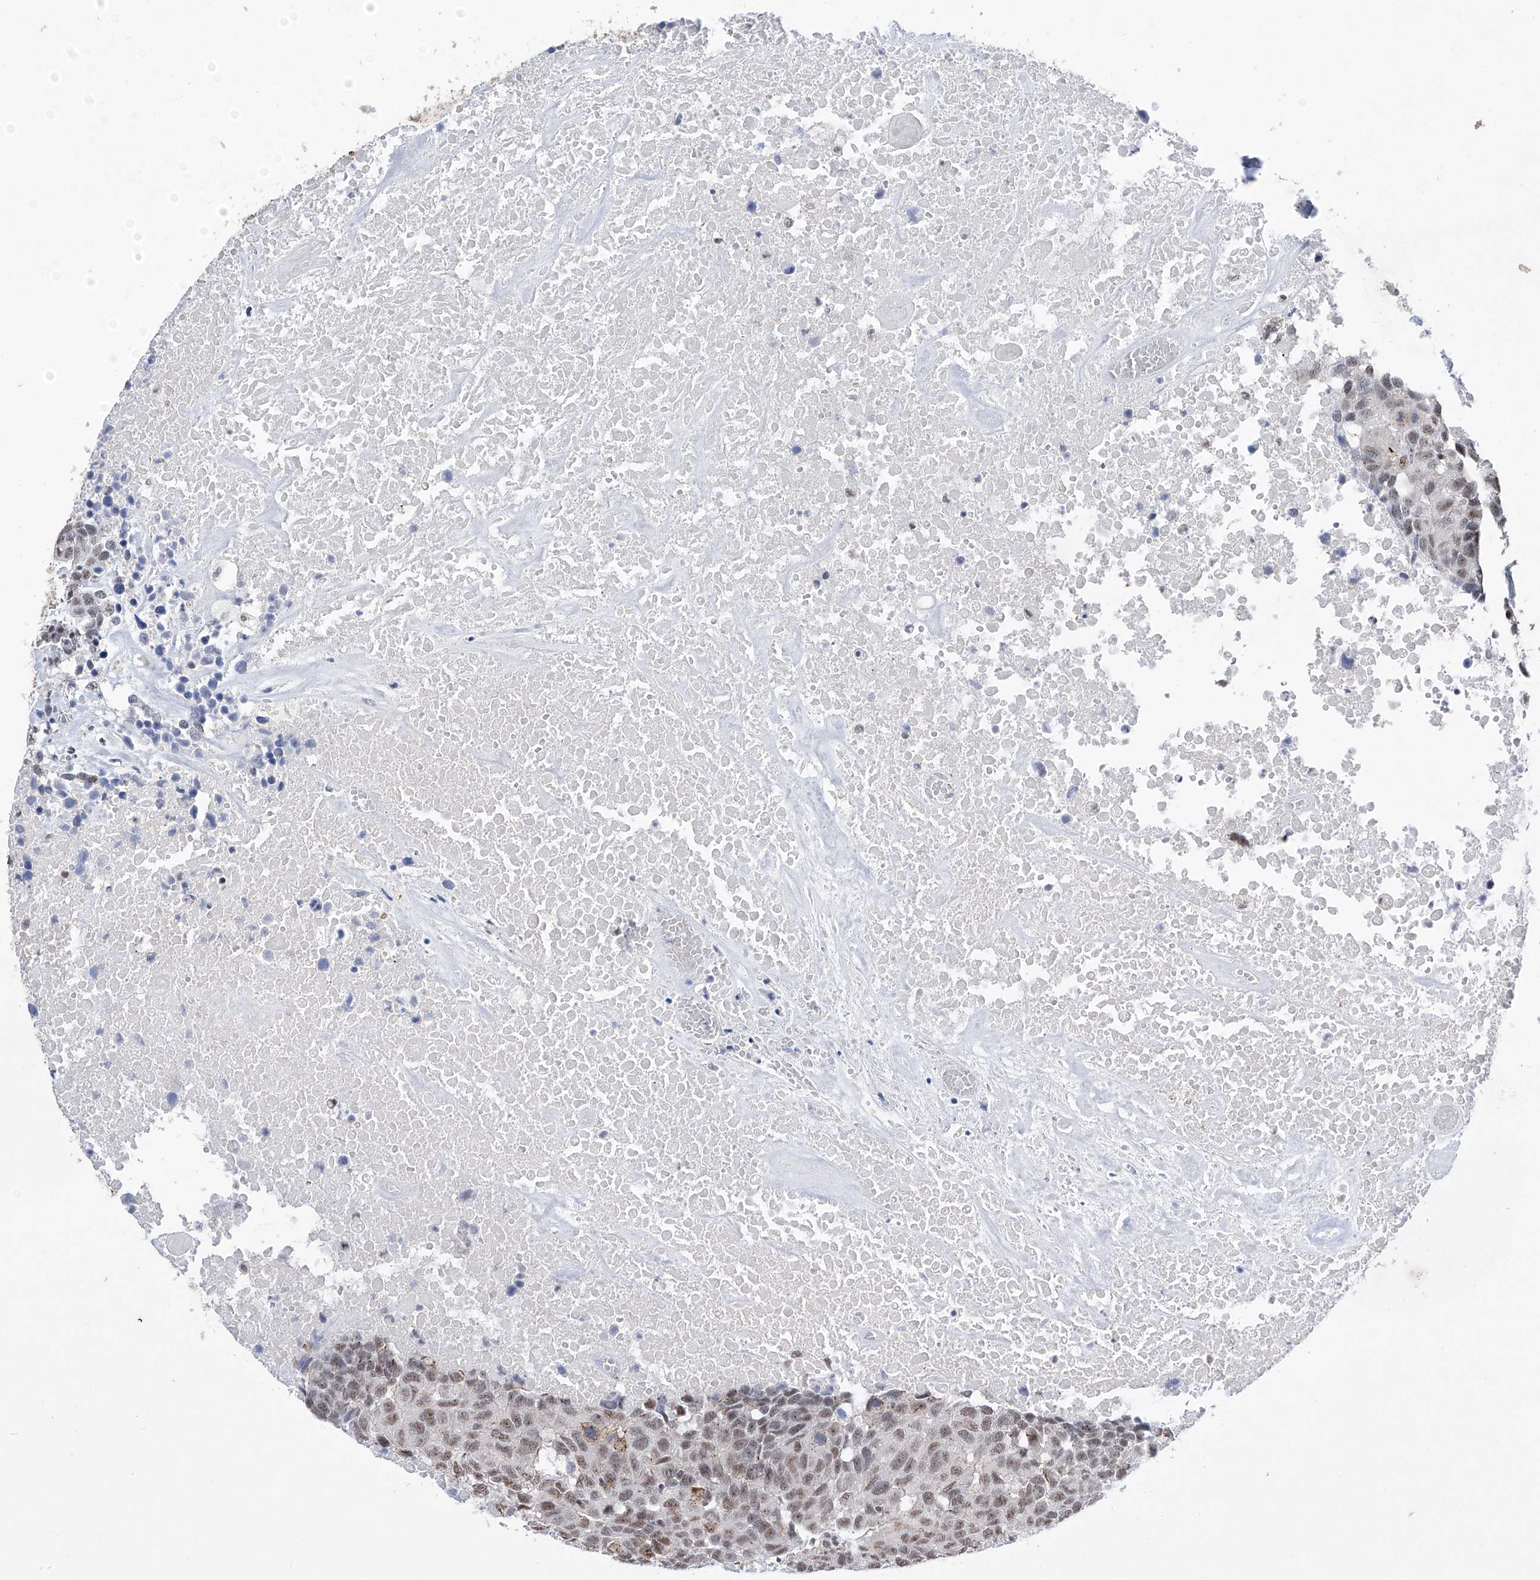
{"staining": {"intensity": "weak", "quantity": "25%-75%", "location": "nuclear"}, "tissue": "head and neck cancer", "cell_type": "Tumor cells", "image_type": "cancer", "snomed": [{"axis": "morphology", "description": "Squamous cell carcinoma, NOS"}, {"axis": "topography", "description": "Head-Neck"}], "caption": "Immunohistochemical staining of head and neck squamous cell carcinoma reveals weak nuclear protein expression in approximately 25%-75% of tumor cells. The staining was performed using DAB (3,3'-diaminobenzidine), with brown indicating positive protein expression. Nuclei are stained blue with hematoxylin.", "gene": "NFATC4", "patient": {"sex": "male", "age": 66}}